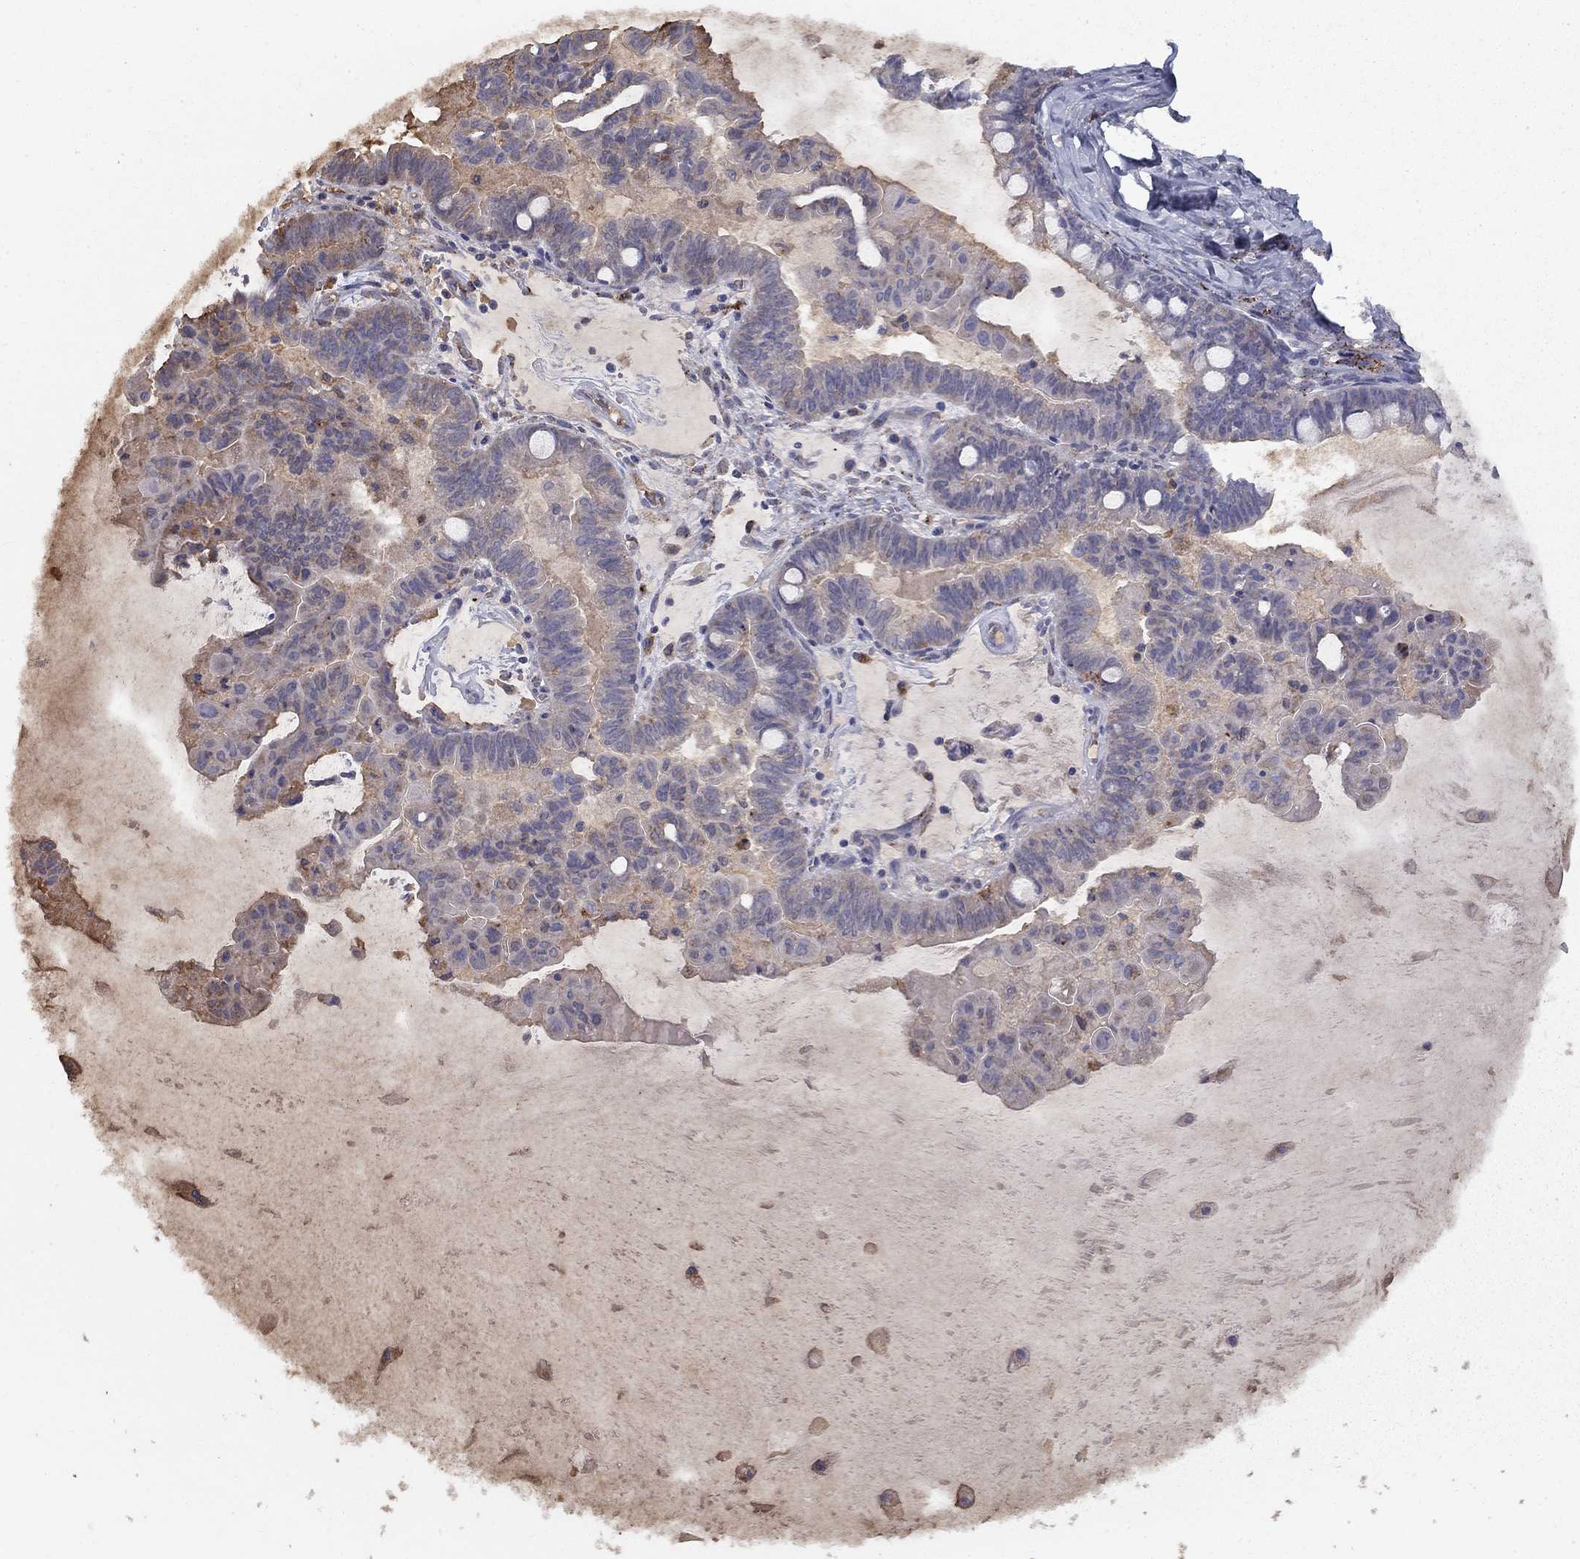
{"staining": {"intensity": "moderate", "quantity": "<25%", "location": "cytoplasmic/membranous"}, "tissue": "ovarian cancer", "cell_type": "Tumor cells", "image_type": "cancer", "snomed": [{"axis": "morphology", "description": "Cystadenocarcinoma, mucinous, NOS"}, {"axis": "topography", "description": "Ovary"}], "caption": "Ovarian mucinous cystadenocarcinoma was stained to show a protein in brown. There is low levels of moderate cytoplasmic/membranous expression in approximately <25% of tumor cells.", "gene": "EPDR1", "patient": {"sex": "female", "age": 63}}